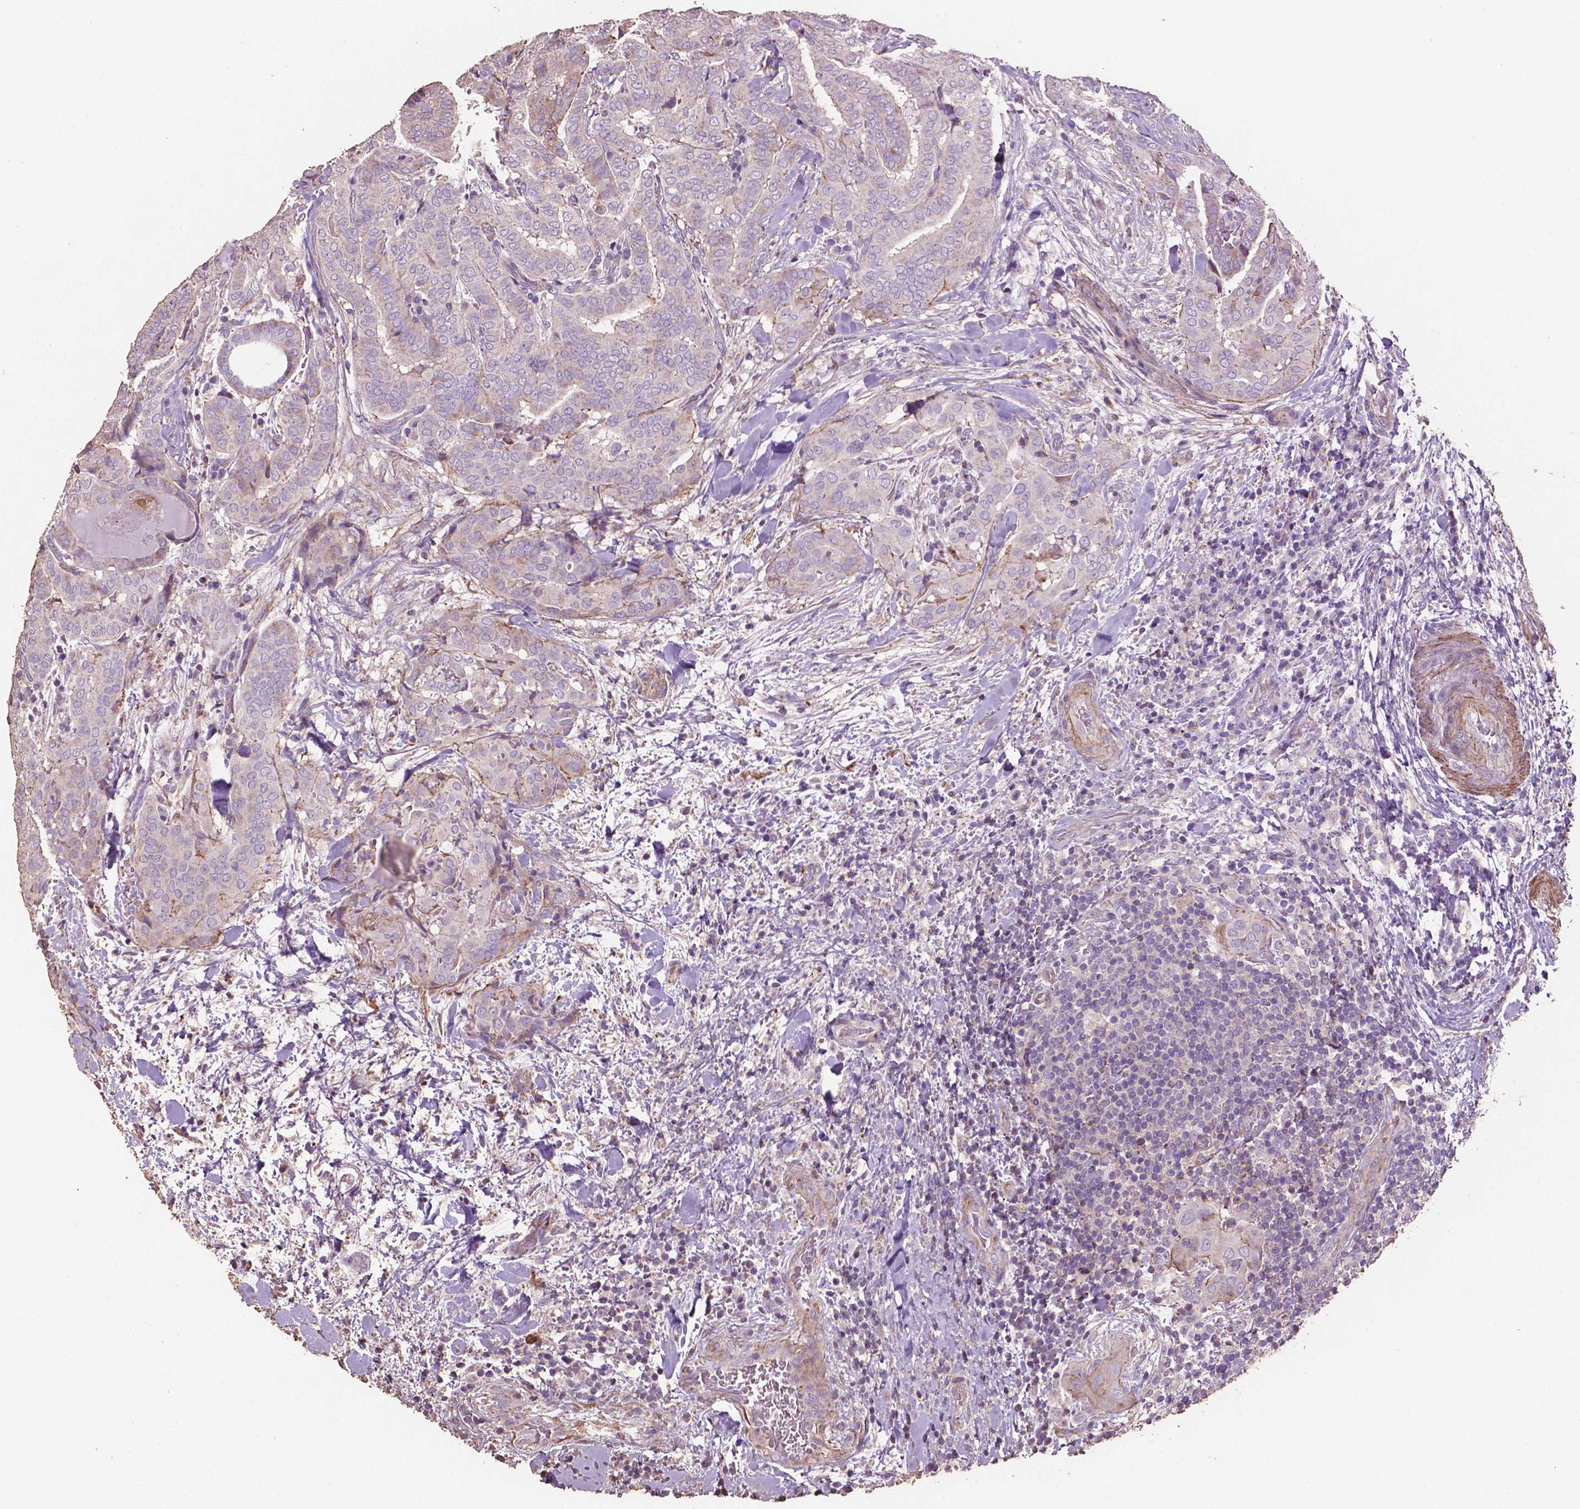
{"staining": {"intensity": "negative", "quantity": "none", "location": "none"}, "tissue": "thyroid cancer", "cell_type": "Tumor cells", "image_type": "cancer", "snomed": [{"axis": "morphology", "description": "Papillary adenocarcinoma, NOS"}, {"axis": "topography", "description": "Thyroid gland"}], "caption": "Immunohistochemistry (IHC) of thyroid papillary adenocarcinoma shows no expression in tumor cells.", "gene": "COMMD4", "patient": {"sex": "female", "age": 61}}